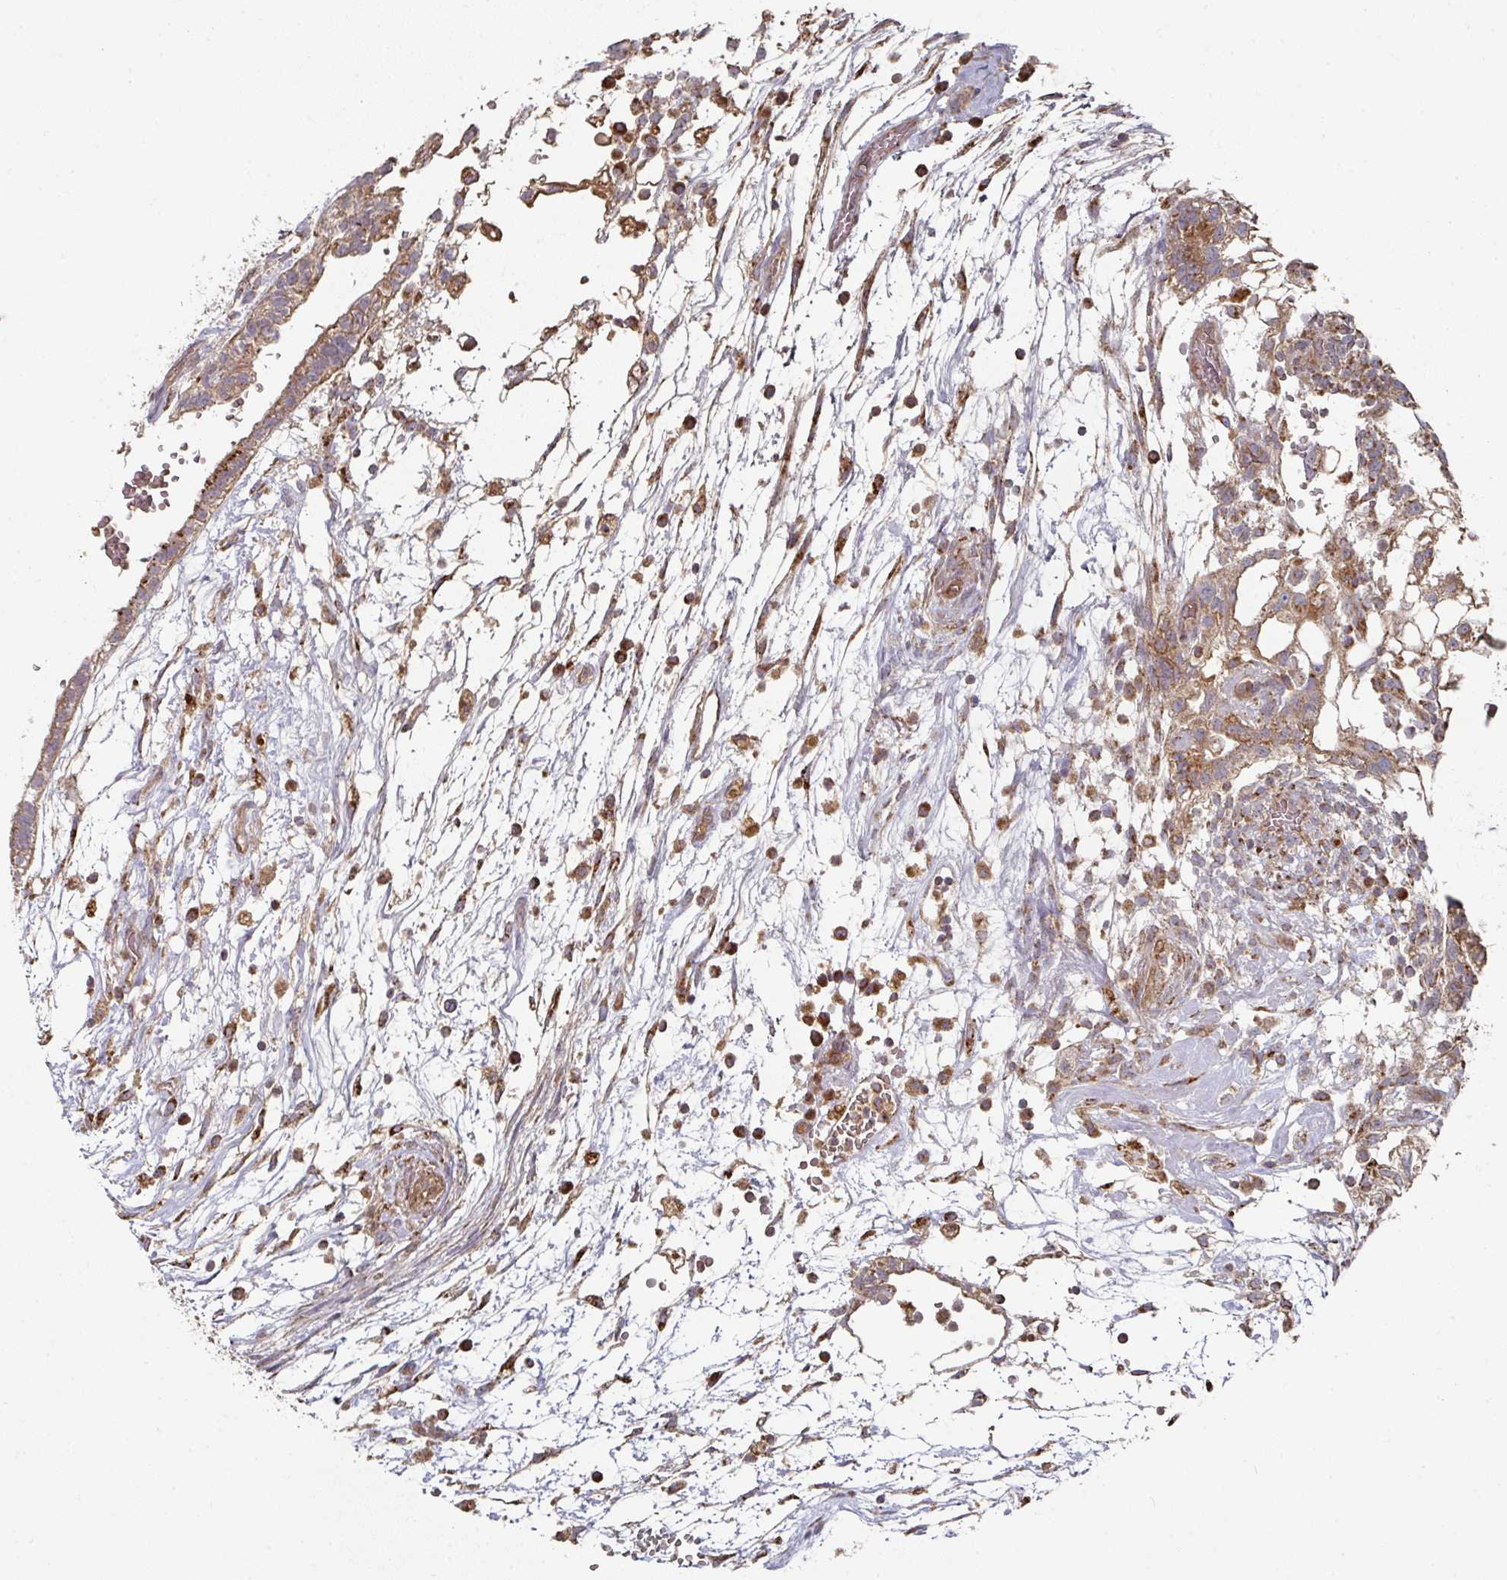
{"staining": {"intensity": "moderate", "quantity": ">75%", "location": "cytoplasmic/membranous"}, "tissue": "testis cancer", "cell_type": "Tumor cells", "image_type": "cancer", "snomed": [{"axis": "morphology", "description": "Carcinoma, Embryonal, NOS"}, {"axis": "topography", "description": "Testis"}], "caption": "Testis cancer (embryonal carcinoma) was stained to show a protein in brown. There is medium levels of moderate cytoplasmic/membranous positivity in approximately >75% of tumor cells.", "gene": "DNAJC7", "patient": {"sex": "male", "age": 32}}